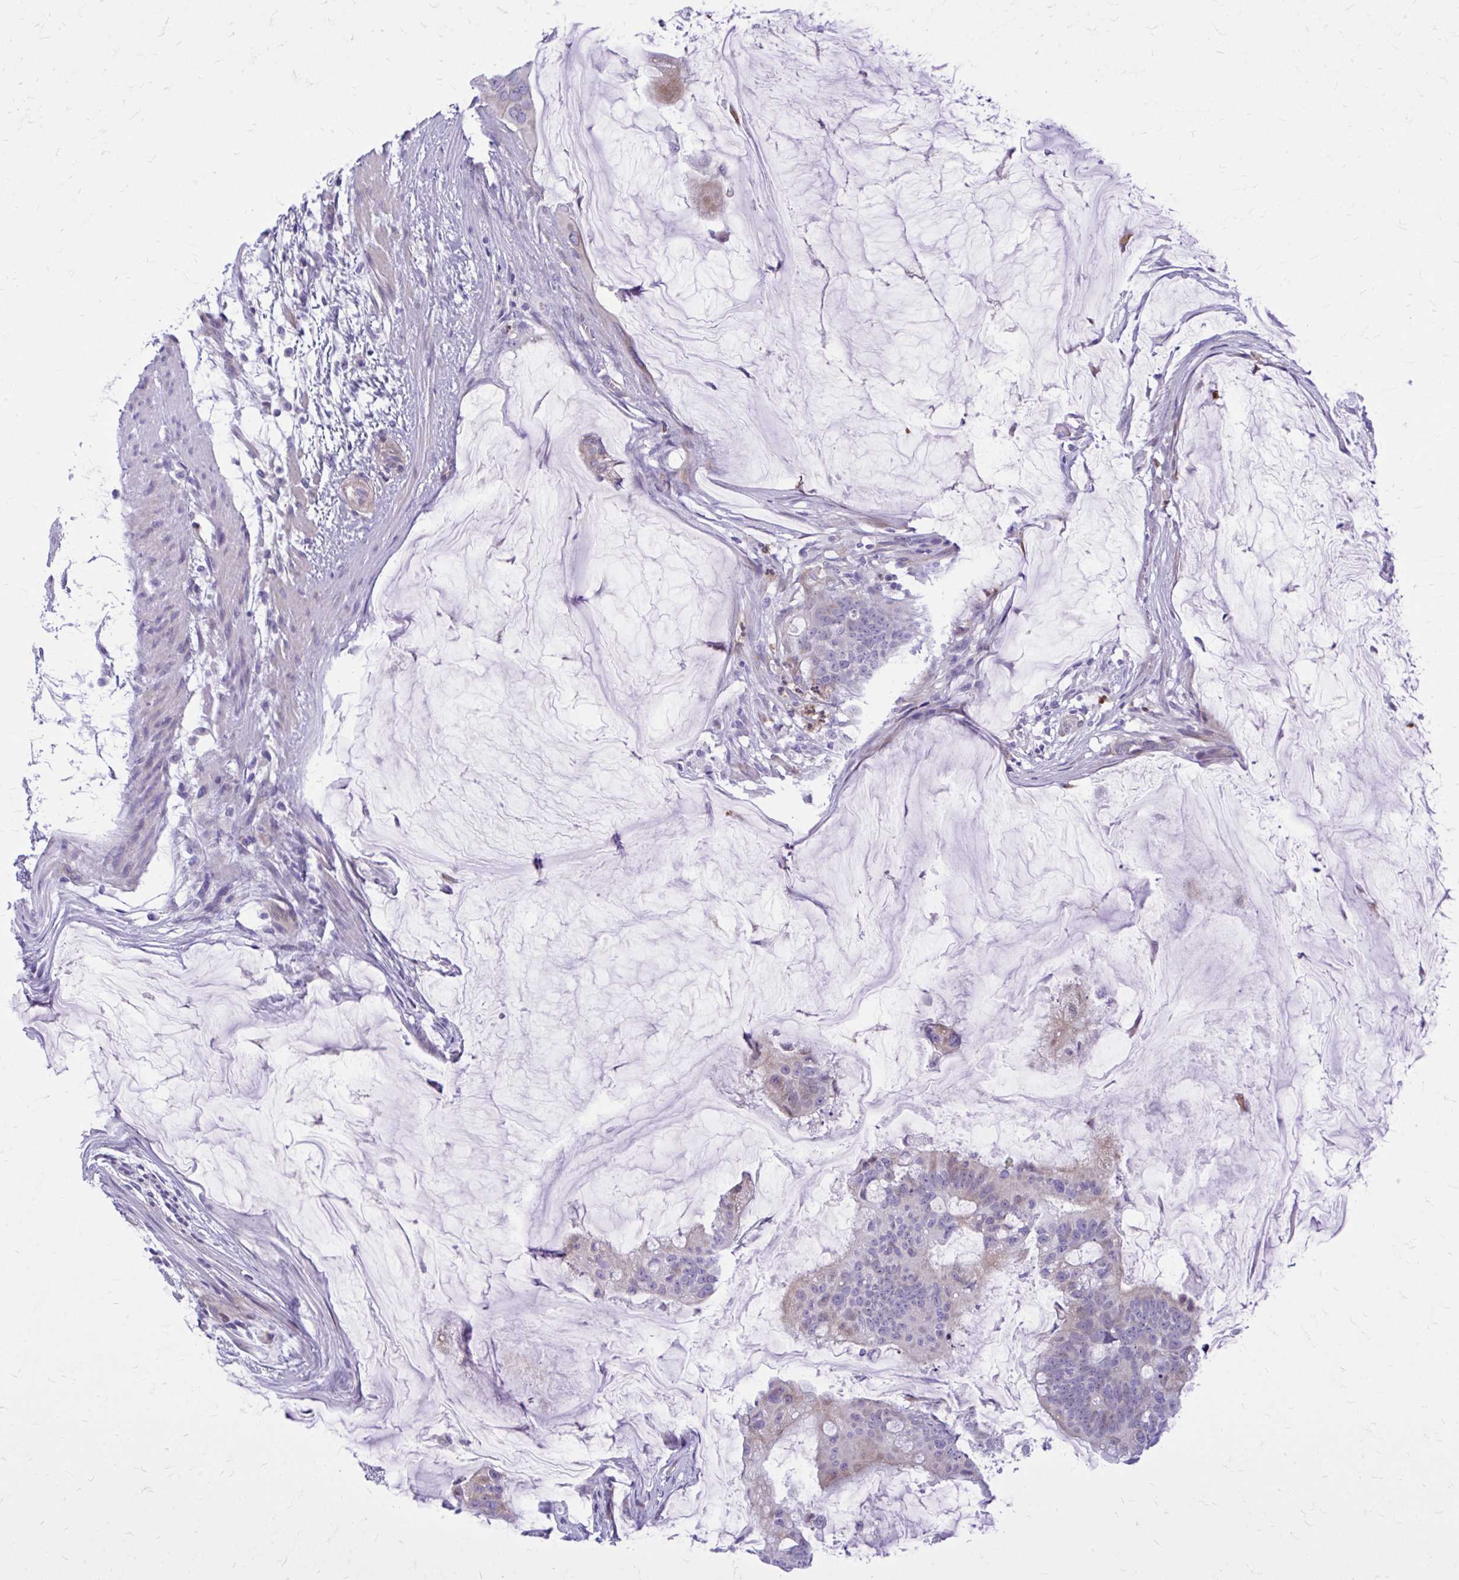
{"staining": {"intensity": "negative", "quantity": "none", "location": "none"}, "tissue": "colorectal cancer", "cell_type": "Tumor cells", "image_type": "cancer", "snomed": [{"axis": "morphology", "description": "Adenocarcinoma, NOS"}, {"axis": "topography", "description": "Colon"}], "caption": "An image of human colorectal cancer (adenocarcinoma) is negative for staining in tumor cells. (DAB (3,3'-diaminobenzidine) immunohistochemistry, high magnification).", "gene": "ADAMTSL1", "patient": {"sex": "male", "age": 62}}